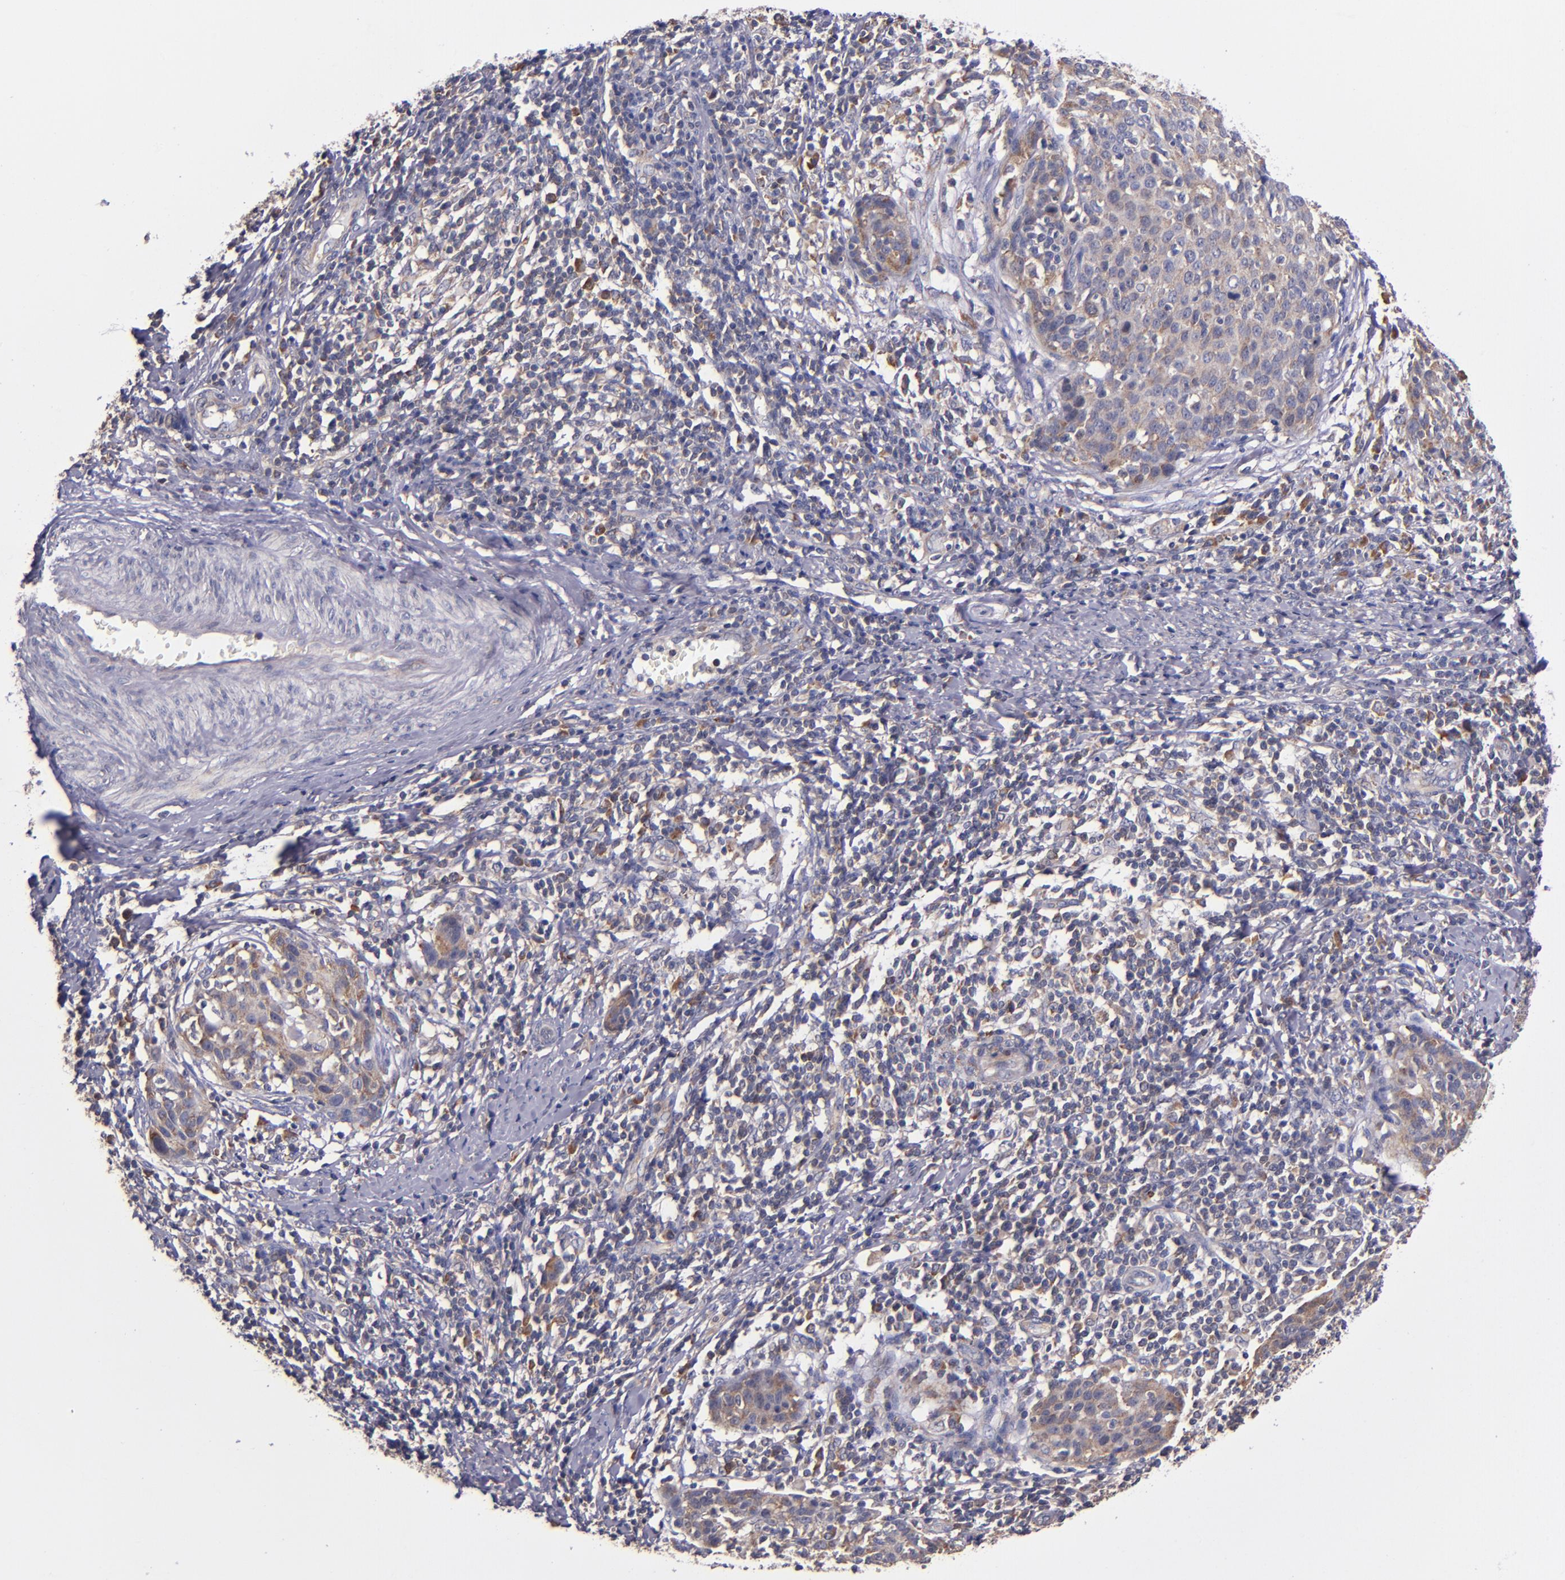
{"staining": {"intensity": "moderate", "quantity": ">75%", "location": "cytoplasmic/membranous"}, "tissue": "cervical cancer", "cell_type": "Tumor cells", "image_type": "cancer", "snomed": [{"axis": "morphology", "description": "Squamous cell carcinoma, NOS"}, {"axis": "topography", "description": "Cervix"}], "caption": "High-magnification brightfield microscopy of cervical cancer stained with DAB (3,3'-diaminobenzidine) (brown) and counterstained with hematoxylin (blue). tumor cells exhibit moderate cytoplasmic/membranous positivity is appreciated in approximately>75% of cells.", "gene": "EIF4ENIF1", "patient": {"sex": "female", "age": 38}}